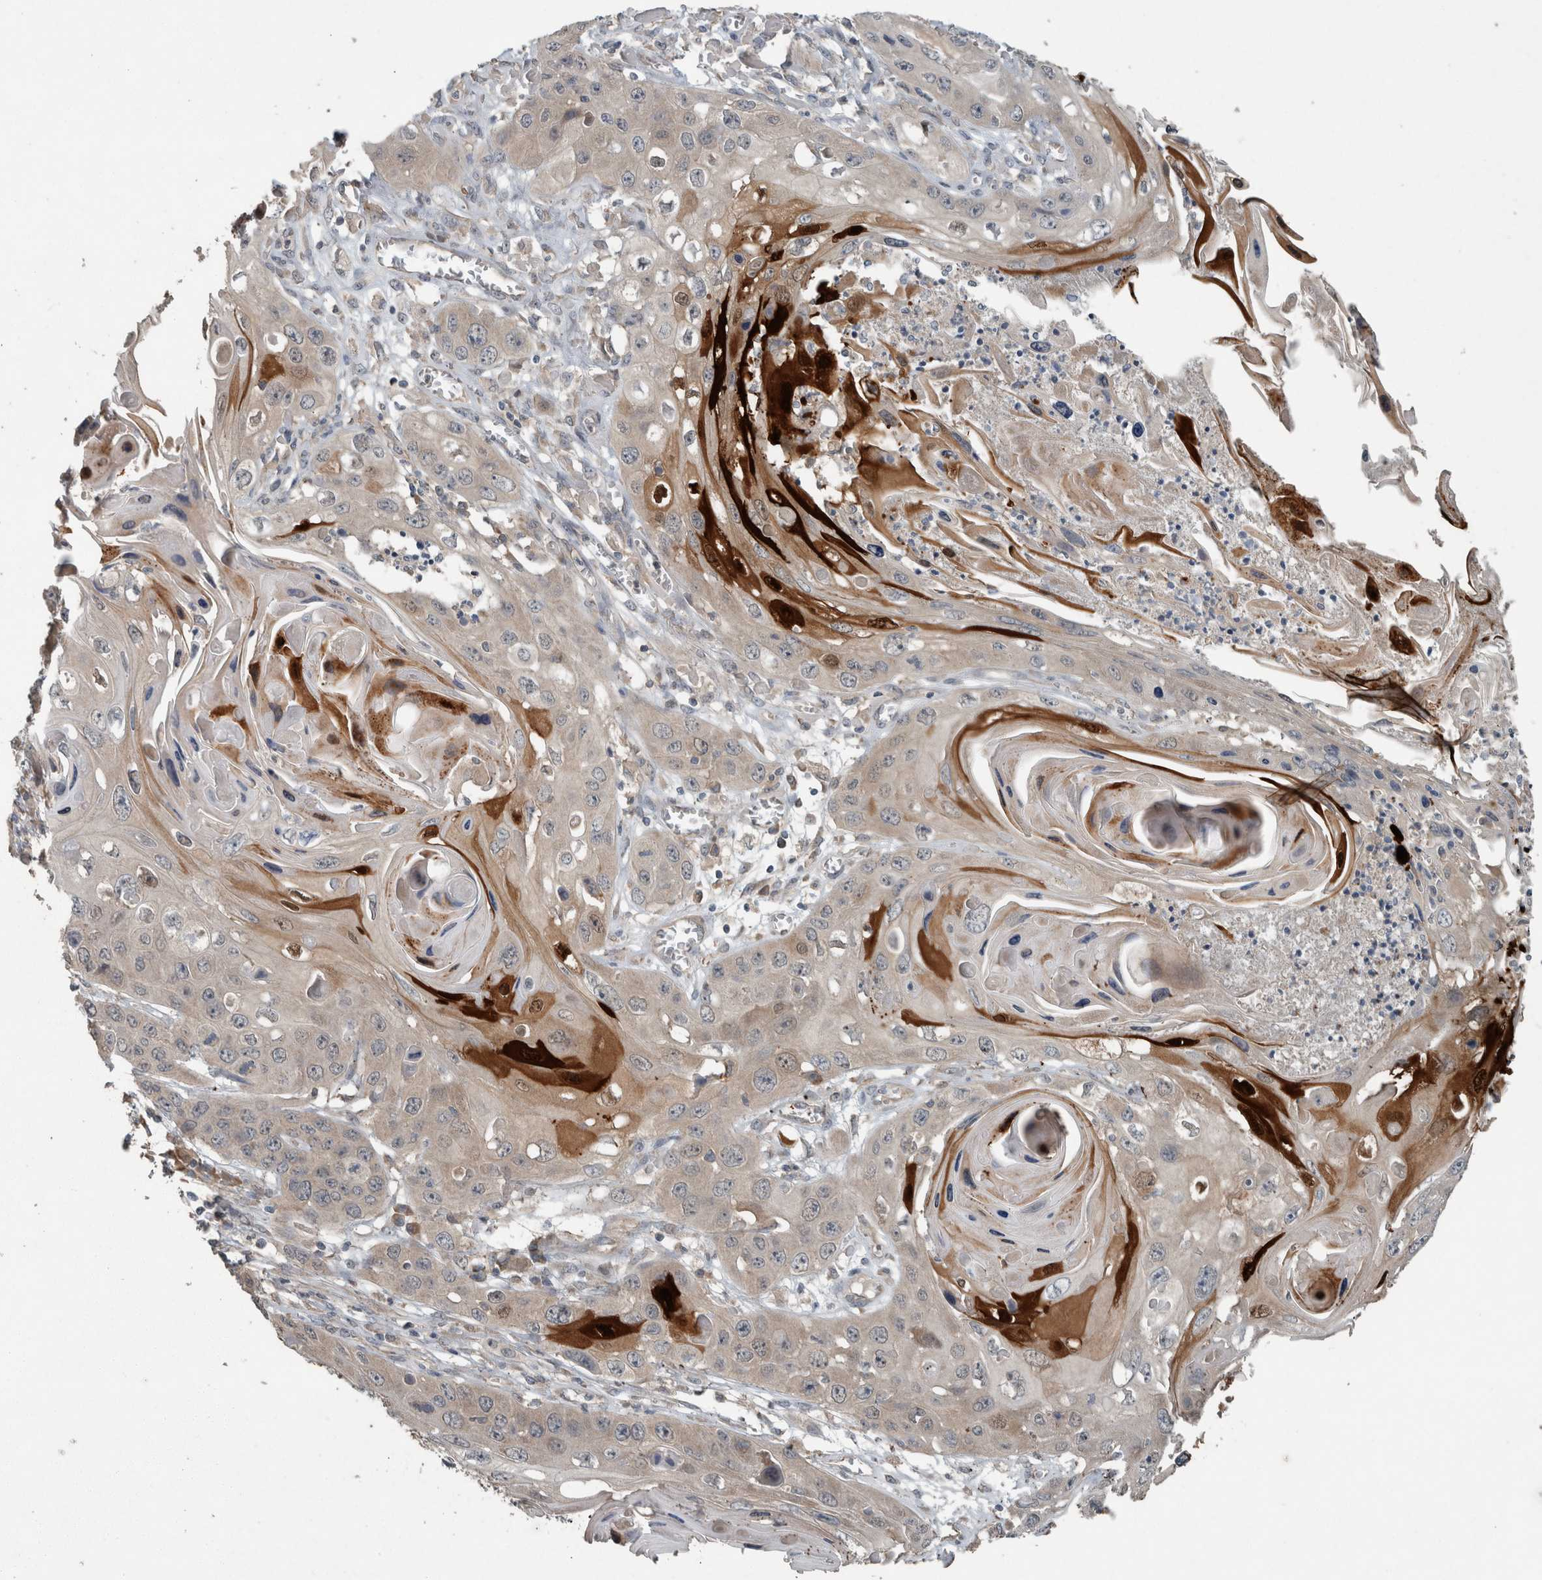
{"staining": {"intensity": "weak", "quantity": "25%-75%", "location": "cytoplasmic/membranous"}, "tissue": "skin cancer", "cell_type": "Tumor cells", "image_type": "cancer", "snomed": [{"axis": "morphology", "description": "Squamous cell carcinoma, NOS"}, {"axis": "topography", "description": "Skin"}], "caption": "DAB (3,3'-diaminobenzidine) immunohistochemical staining of skin cancer (squamous cell carcinoma) exhibits weak cytoplasmic/membranous protein positivity in approximately 25%-75% of tumor cells. Using DAB (3,3'-diaminobenzidine) (brown) and hematoxylin (blue) stains, captured at high magnification using brightfield microscopy.", "gene": "KNTC1", "patient": {"sex": "male", "age": 55}}